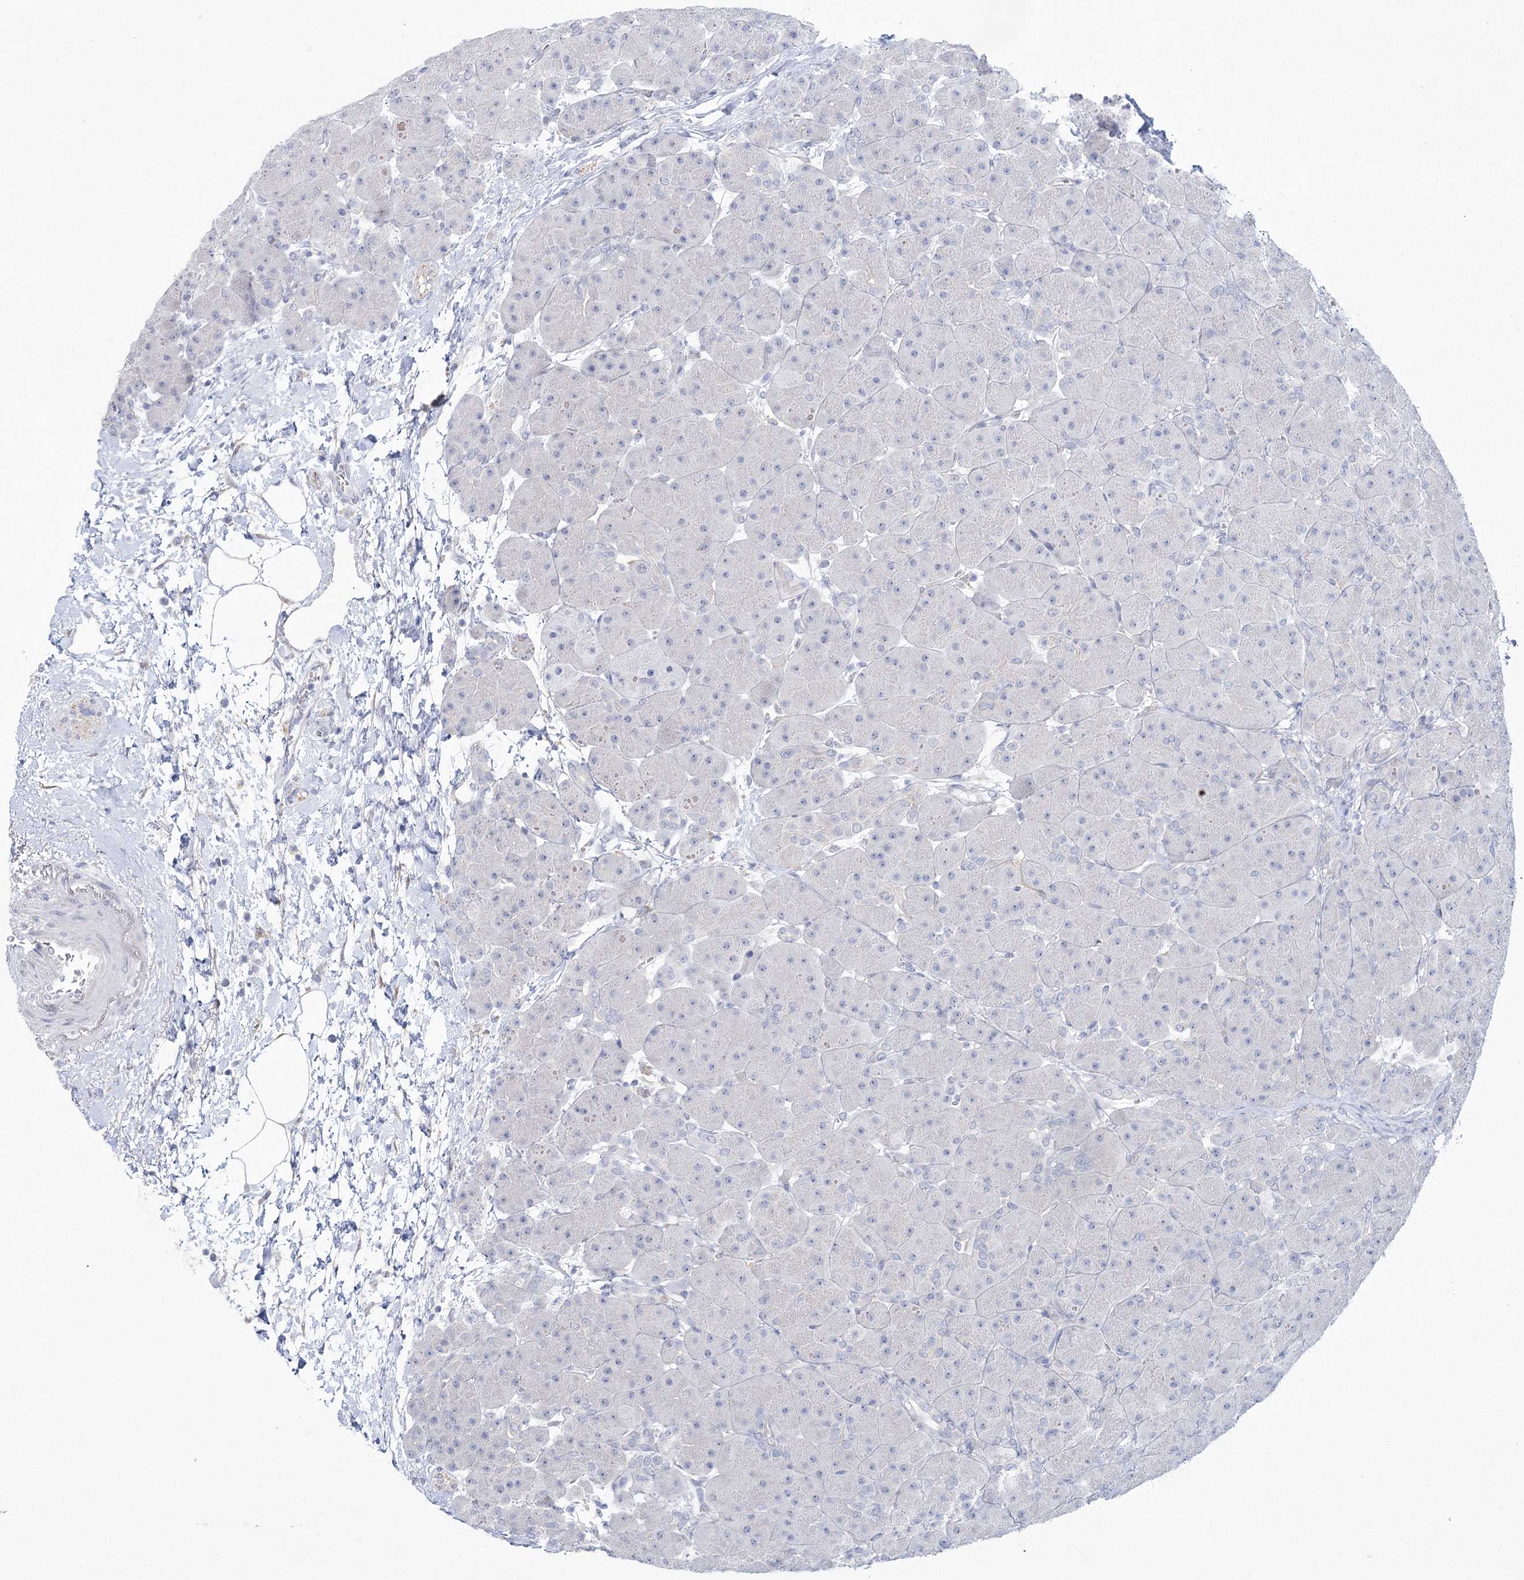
{"staining": {"intensity": "negative", "quantity": "none", "location": "none"}, "tissue": "pancreas", "cell_type": "Exocrine glandular cells", "image_type": "normal", "snomed": [{"axis": "morphology", "description": "Normal tissue, NOS"}, {"axis": "topography", "description": "Pancreas"}], "caption": "Pancreas was stained to show a protein in brown. There is no significant staining in exocrine glandular cells. (DAB IHC visualized using brightfield microscopy, high magnification).", "gene": "CCDC88A", "patient": {"sex": "male", "age": 66}}